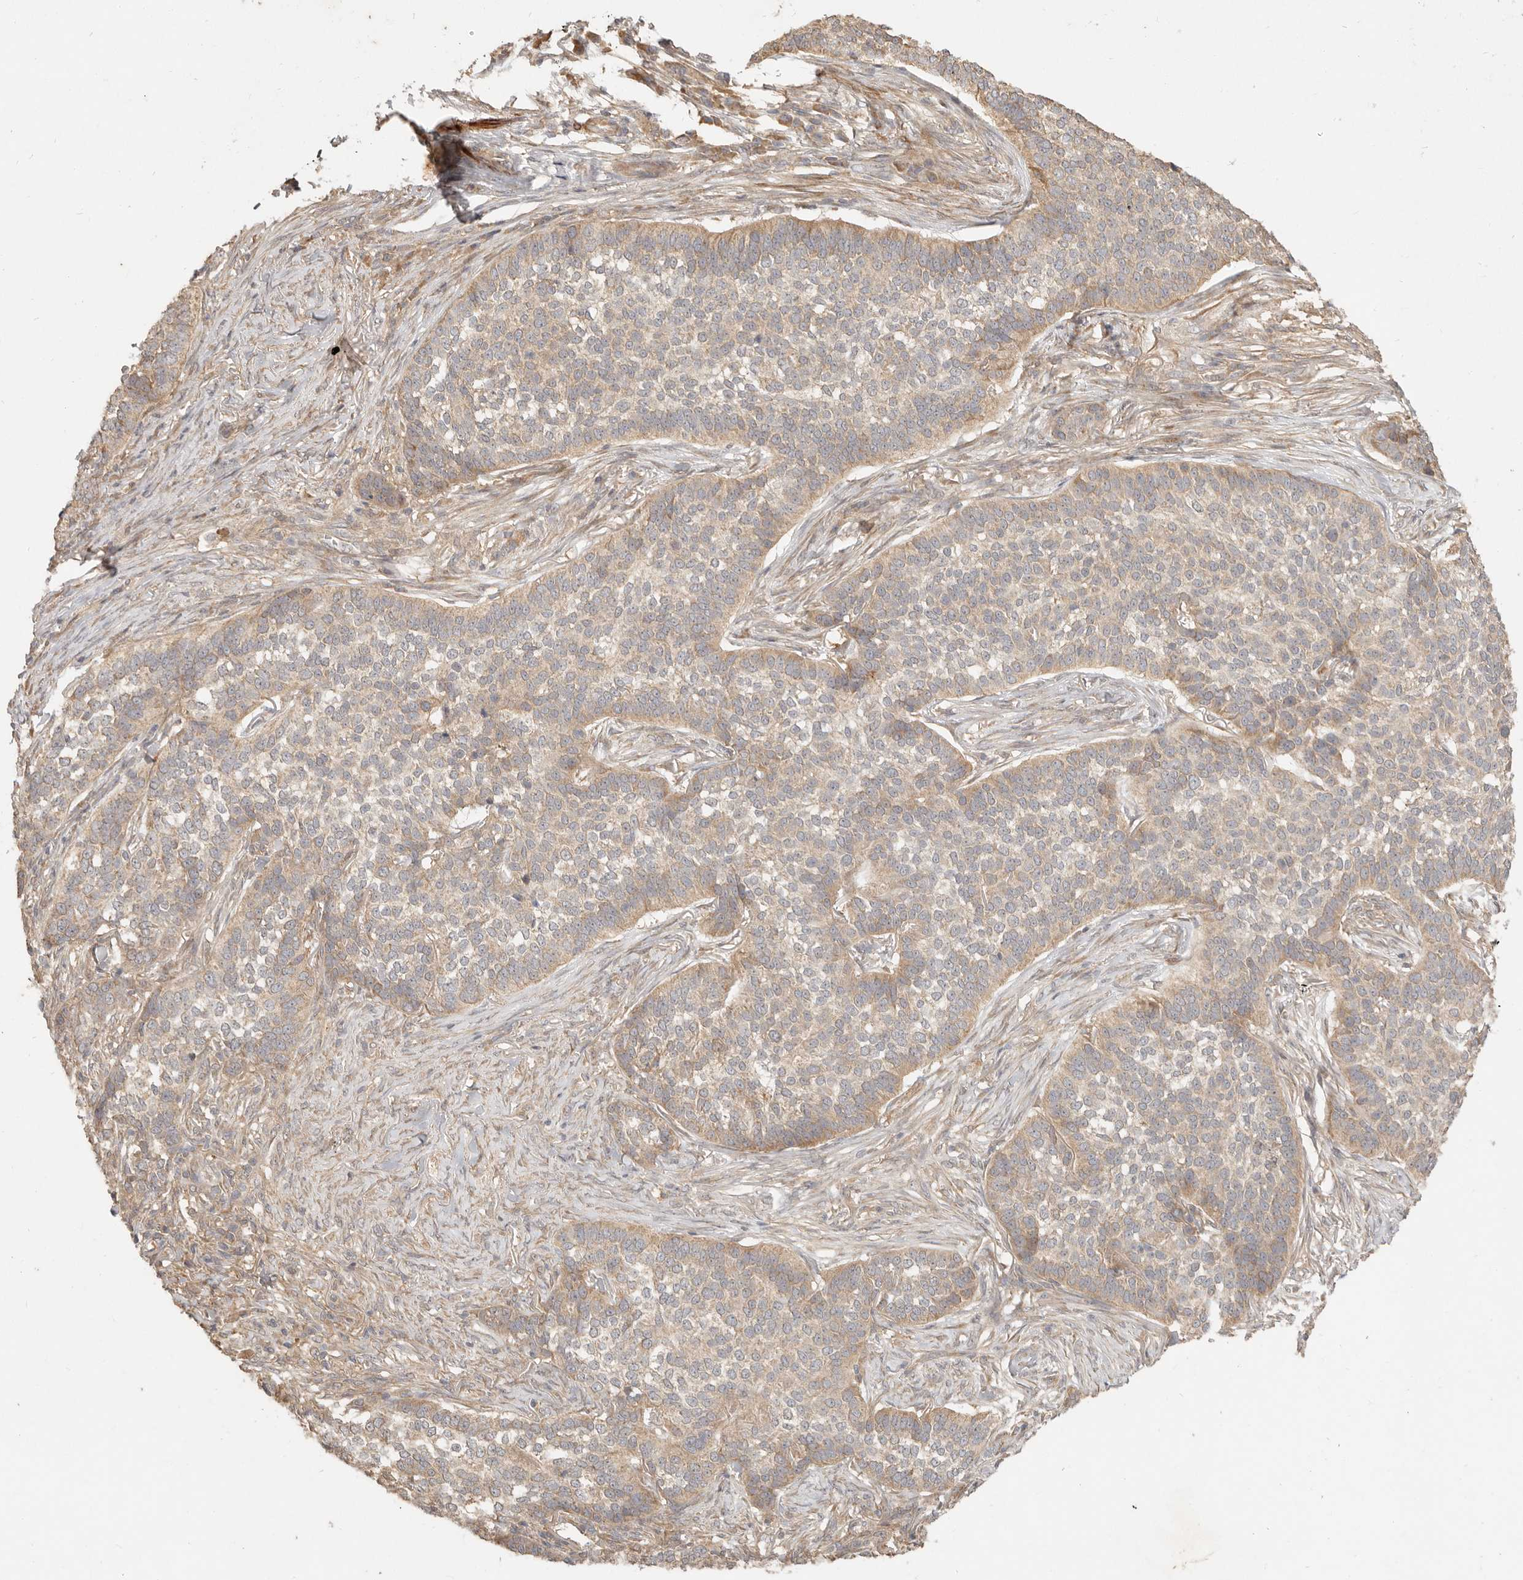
{"staining": {"intensity": "moderate", "quantity": "25%-75%", "location": "cytoplasmic/membranous"}, "tissue": "skin cancer", "cell_type": "Tumor cells", "image_type": "cancer", "snomed": [{"axis": "morphology", "description": "Basal cell carcinoma"}, {"axis": "topography", "description": "Skin"}], "caption": "Basal cell carcinoma (skin) was stained to show a protein in brown. There is medium levels of moderate cytoplasmic/membranous expression in approximately 25%-75% of tumor cells.", "gene": "VIPR1", "patient": {"sex": "male", "age": 85}}